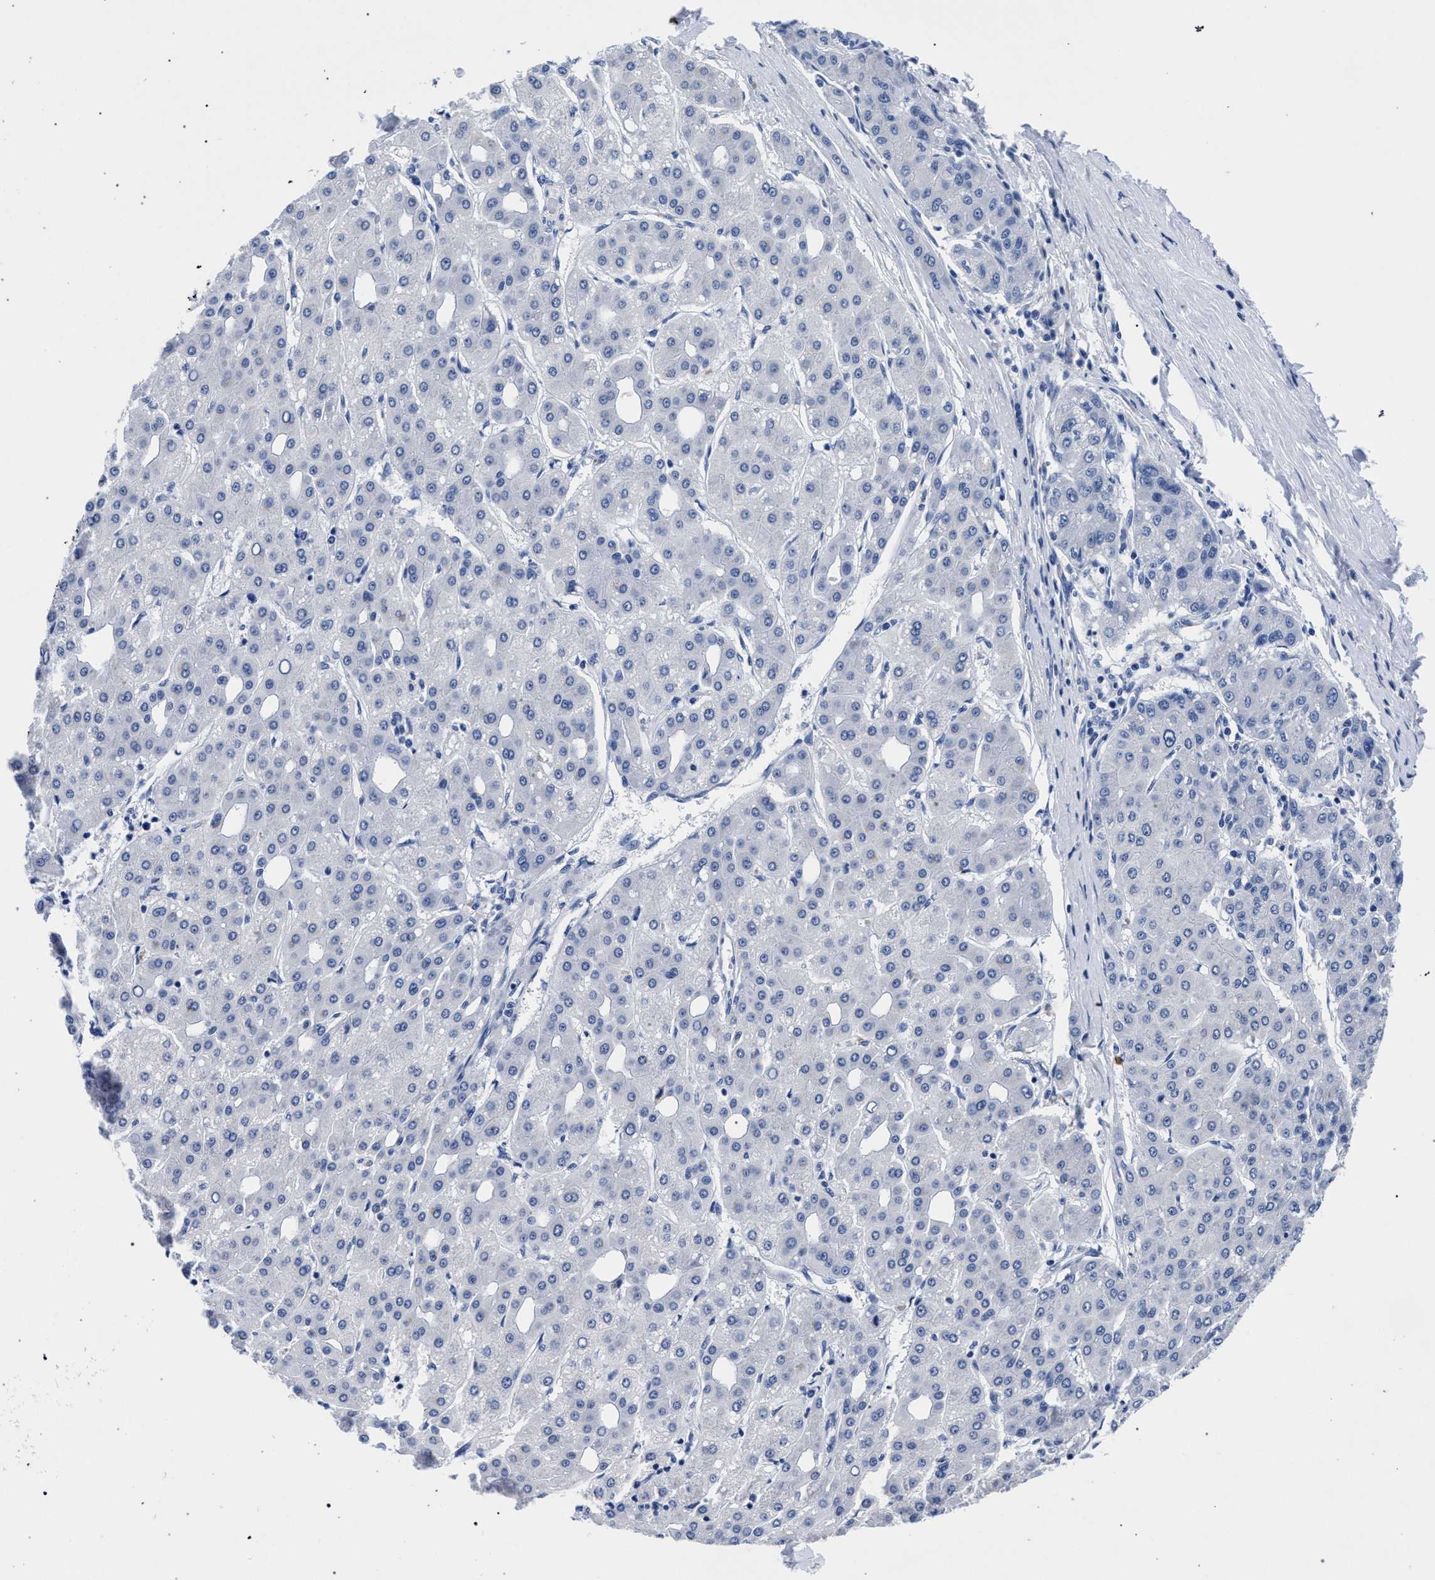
{"staining": {"intensity": "negative", "quantity": "none", "location": "none"}, "tissue": "liver cancer", "cell_type": "Tumor cells", "image_type": "cancer", "snomed": [{"axis": "morphology", "description": "Carcinoma, Hepatocellular, NOS"}, {"axis": "topography", "description": "Liver"}], "caption": "This is an immunohistochemistry (IHC) micrograph of hepatocellular carcinoma (liver). There is no expression in tumor cells.", "gene": "AKAP4", "patient": {"sex": "male", "age": 65}}